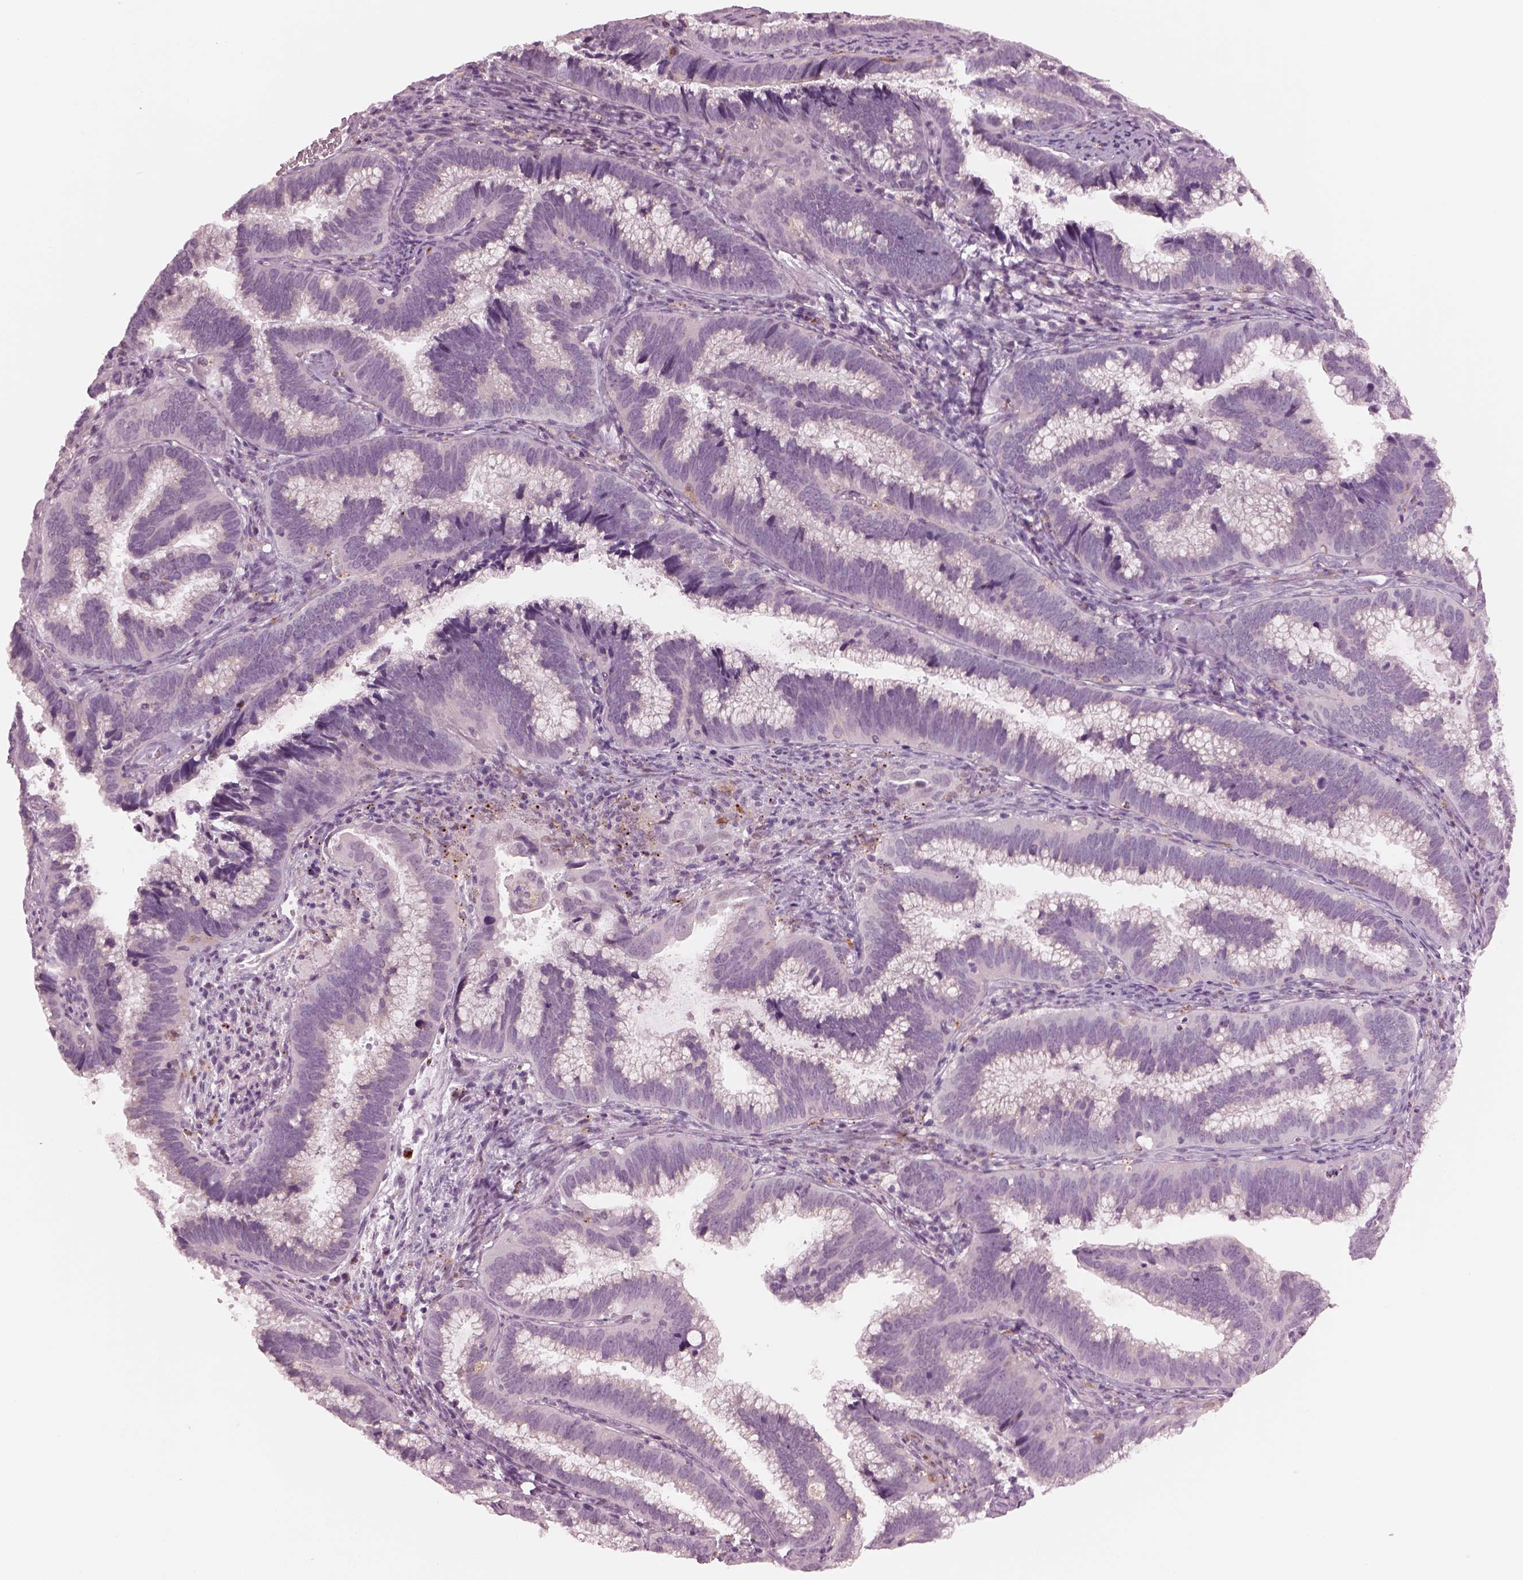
{"staining": {"intensity": "negative", "quantity": "none", "location": "none"}, "tissue": "cervical cancer", "cell_type": "Tumor cells", "image_type": "cancer", "snomed": [{"axis": "morphology", "description": "Adenocarcinoma, NOS"}, {"axis": "topography", "description": "Cervix"}], "caption": "The immunohistochemistry (IHC) micrograph has no significant positivity in tumor cells of cervical cancer (adenocarcinoma) tissue.", "gene": "SLAMF8", "patient": {"sex": "female", "age": 61}}